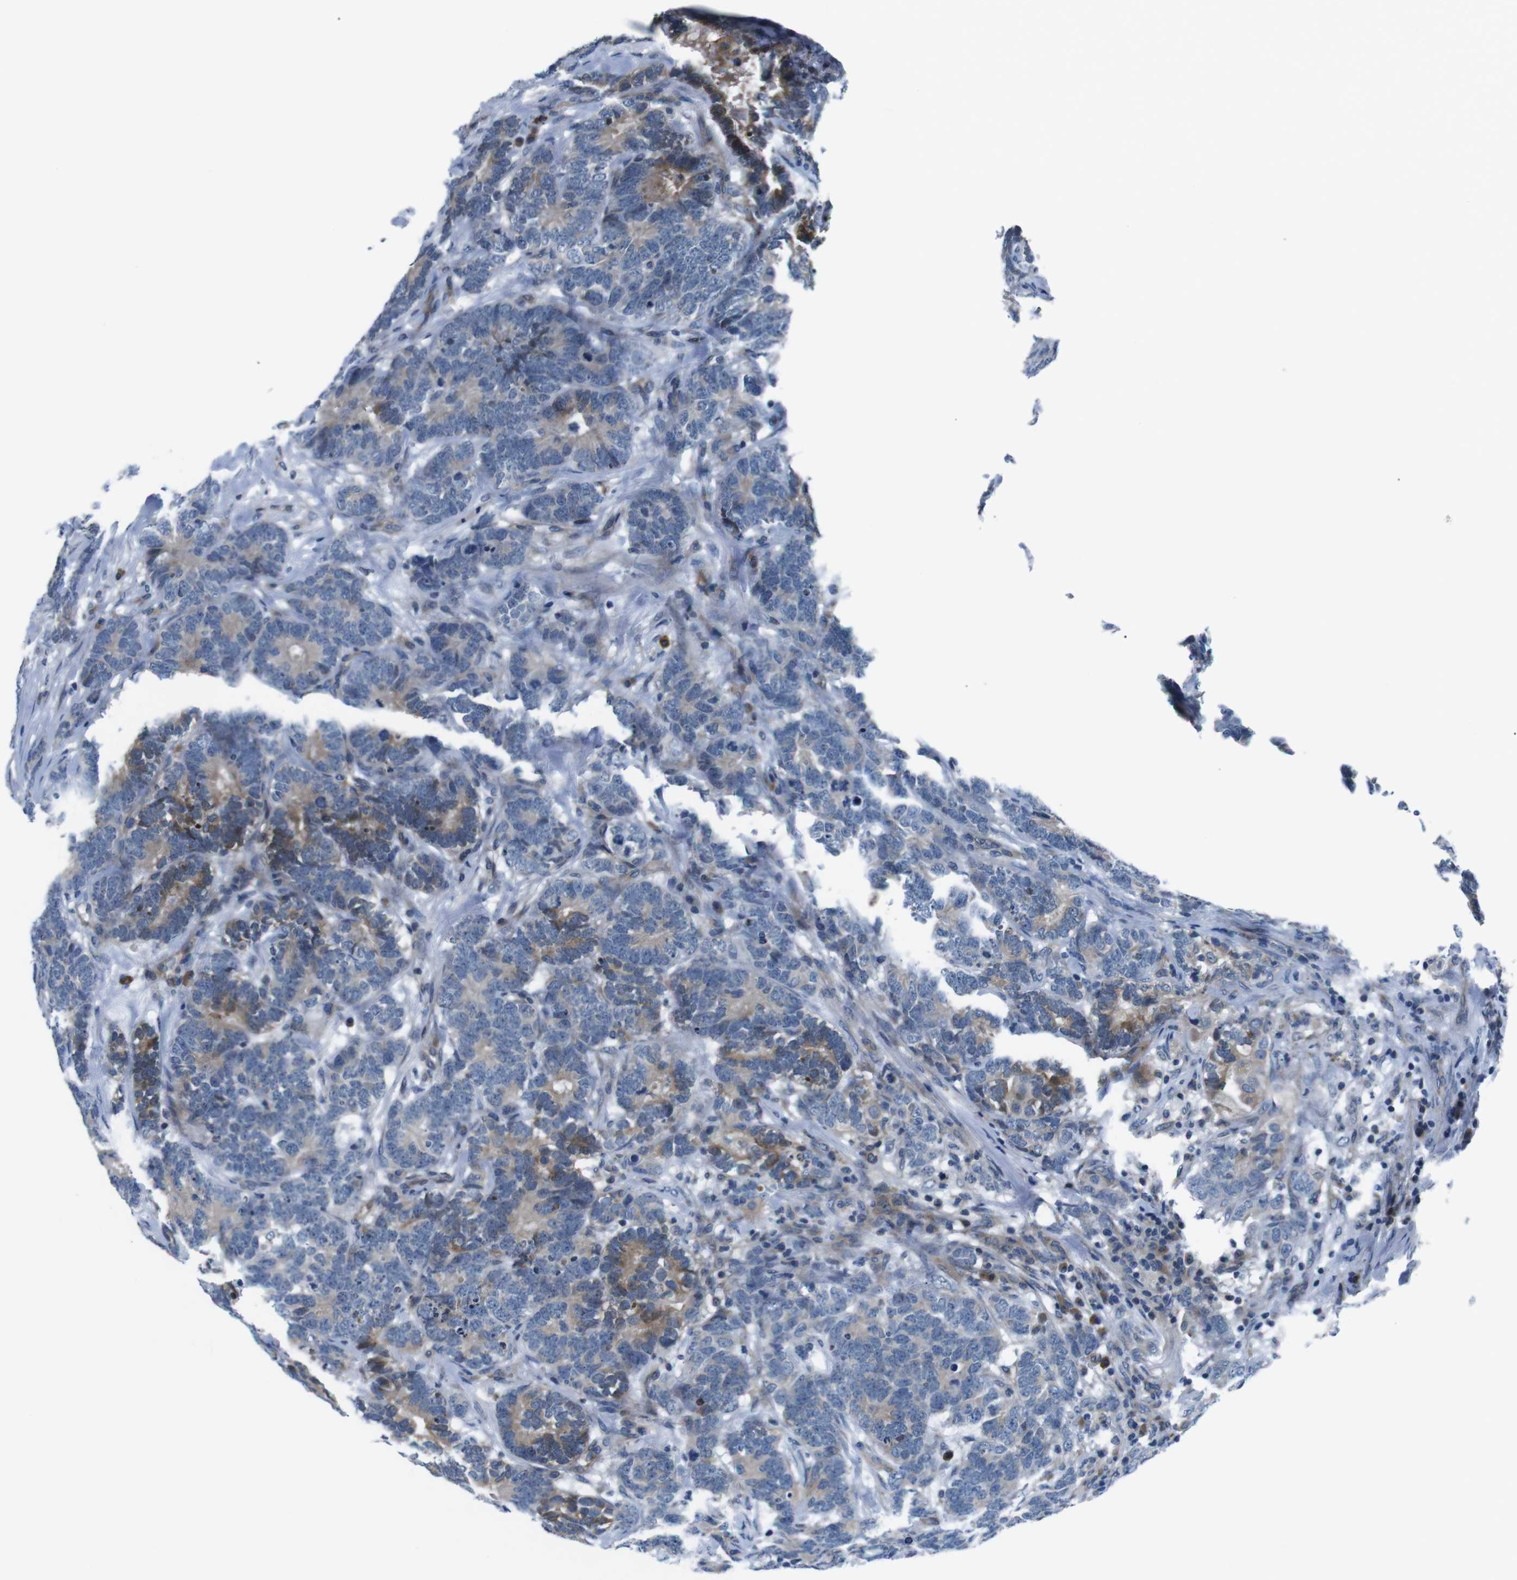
{"staining": {"intensity": "moderate", "quantity": "25%-75%", "location": "cytoplasmic/membranous"}, "tissue": "testis cancer", "cell_type": "Tumor cells", "image_type": "cancer", "snomed": [{"axis": "morphology", "description": "Carcinoma, Embryonal, NOS"}, {"axis": "topography", "description": "Testis"}], "caption": "Testis embryonal carcinoma tissue exhibits moderate cytoplasmic/membranous staining in about 25%-75% of tumor cells (DAB = brown stain, brightfield microscopy at high magnification).", "gene": "JAK1", "patient": {"sex": "male", "age": 26}}